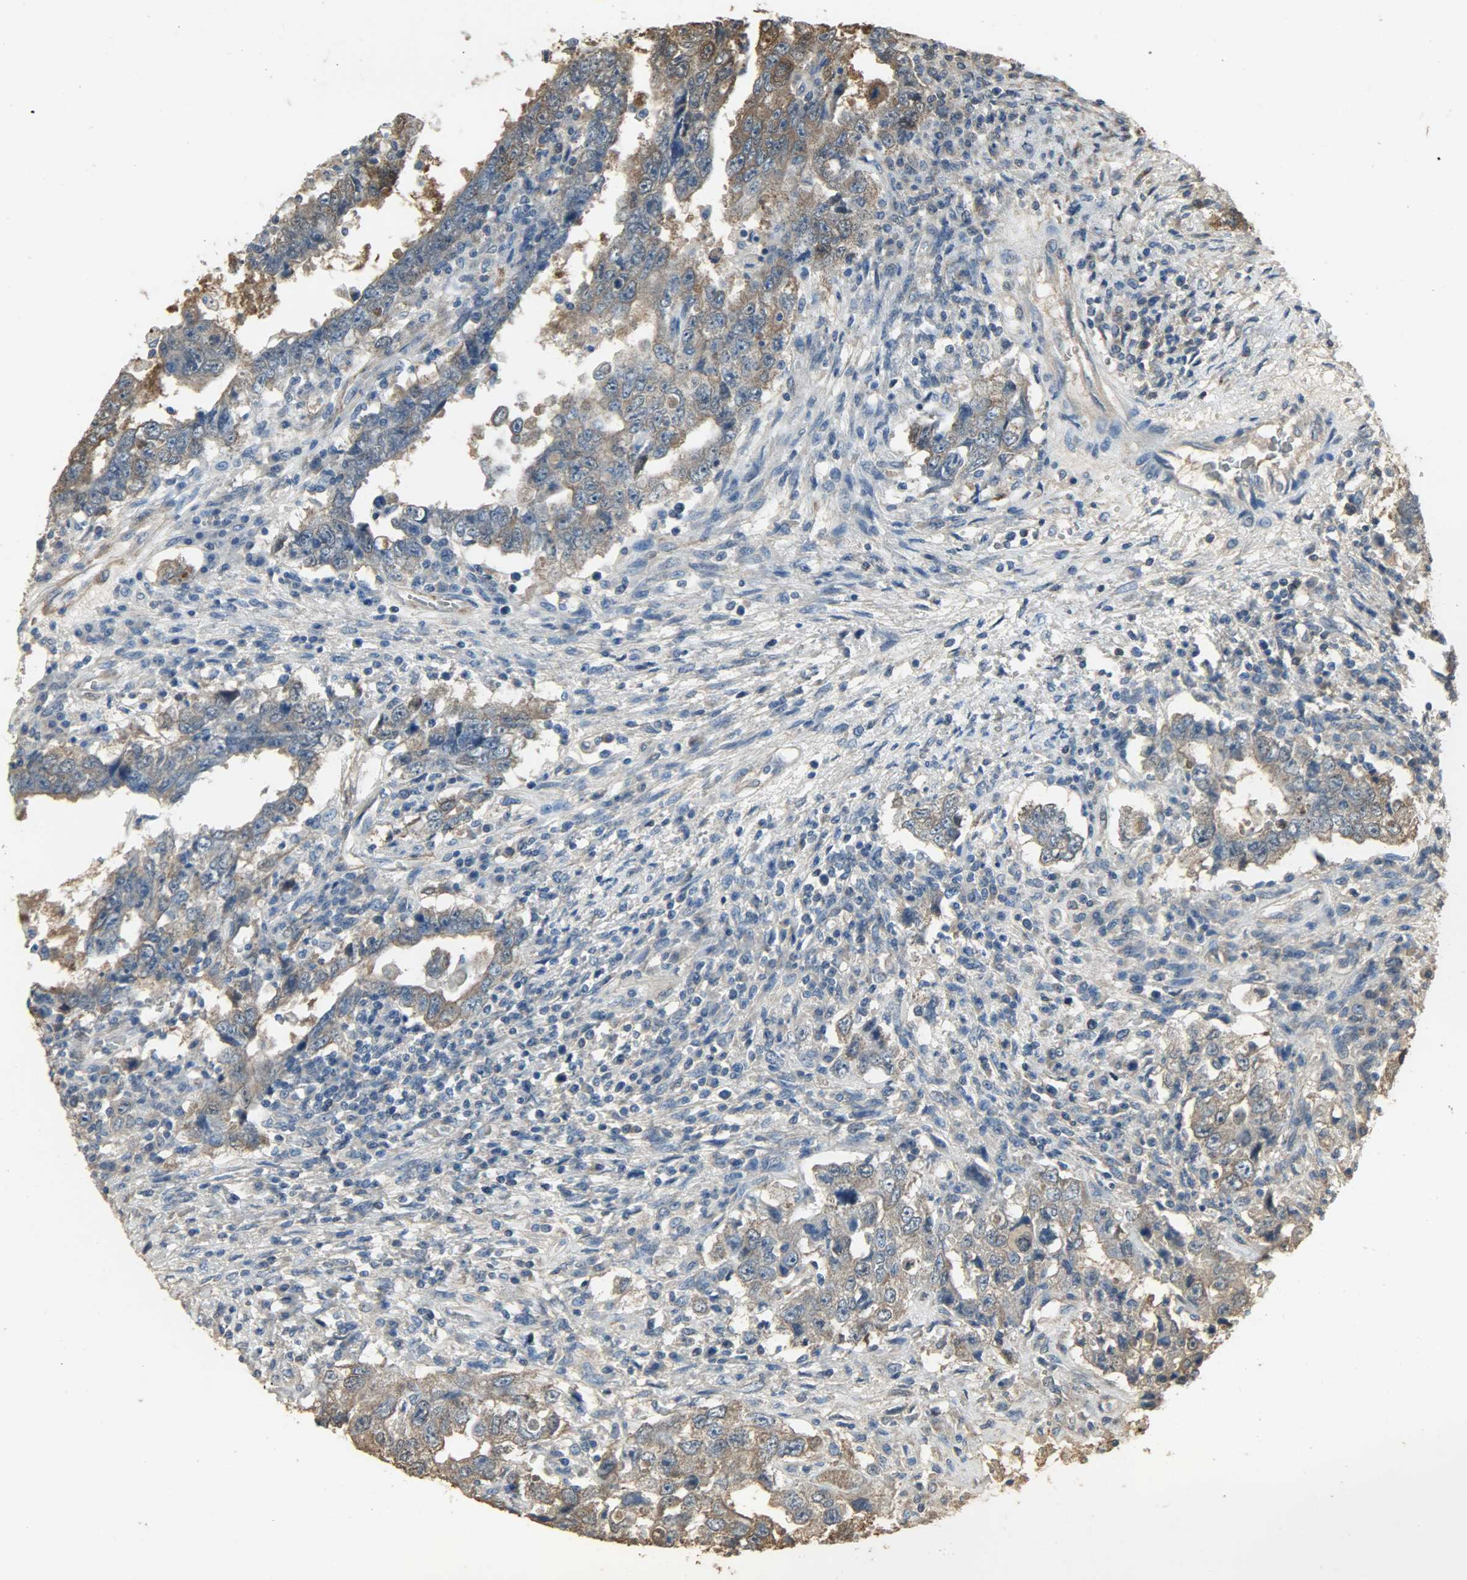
{"staining": {"intensity": "weak", "quantity": ">75%", "location": "cytoplasmic/membranous"}, "tissue": "testis cancer", "cell_type": "Tumor cells", "image_type": "cancer", "snomed": [{"axis": "morphology", "description": "Carcinoma, Embryonal, NOS"}, {"axis": "topography", "description": "Testis"}], "caption": "Testis cancer stained with DAB (3,3'-diaminobenzidine) immunohistochemistry displays low levels of weak cytoplasmic/membranous positivity in about >75% of tumor cells.", "gene": "LDHB", "patient": {"sex": "male", "age": 26}}